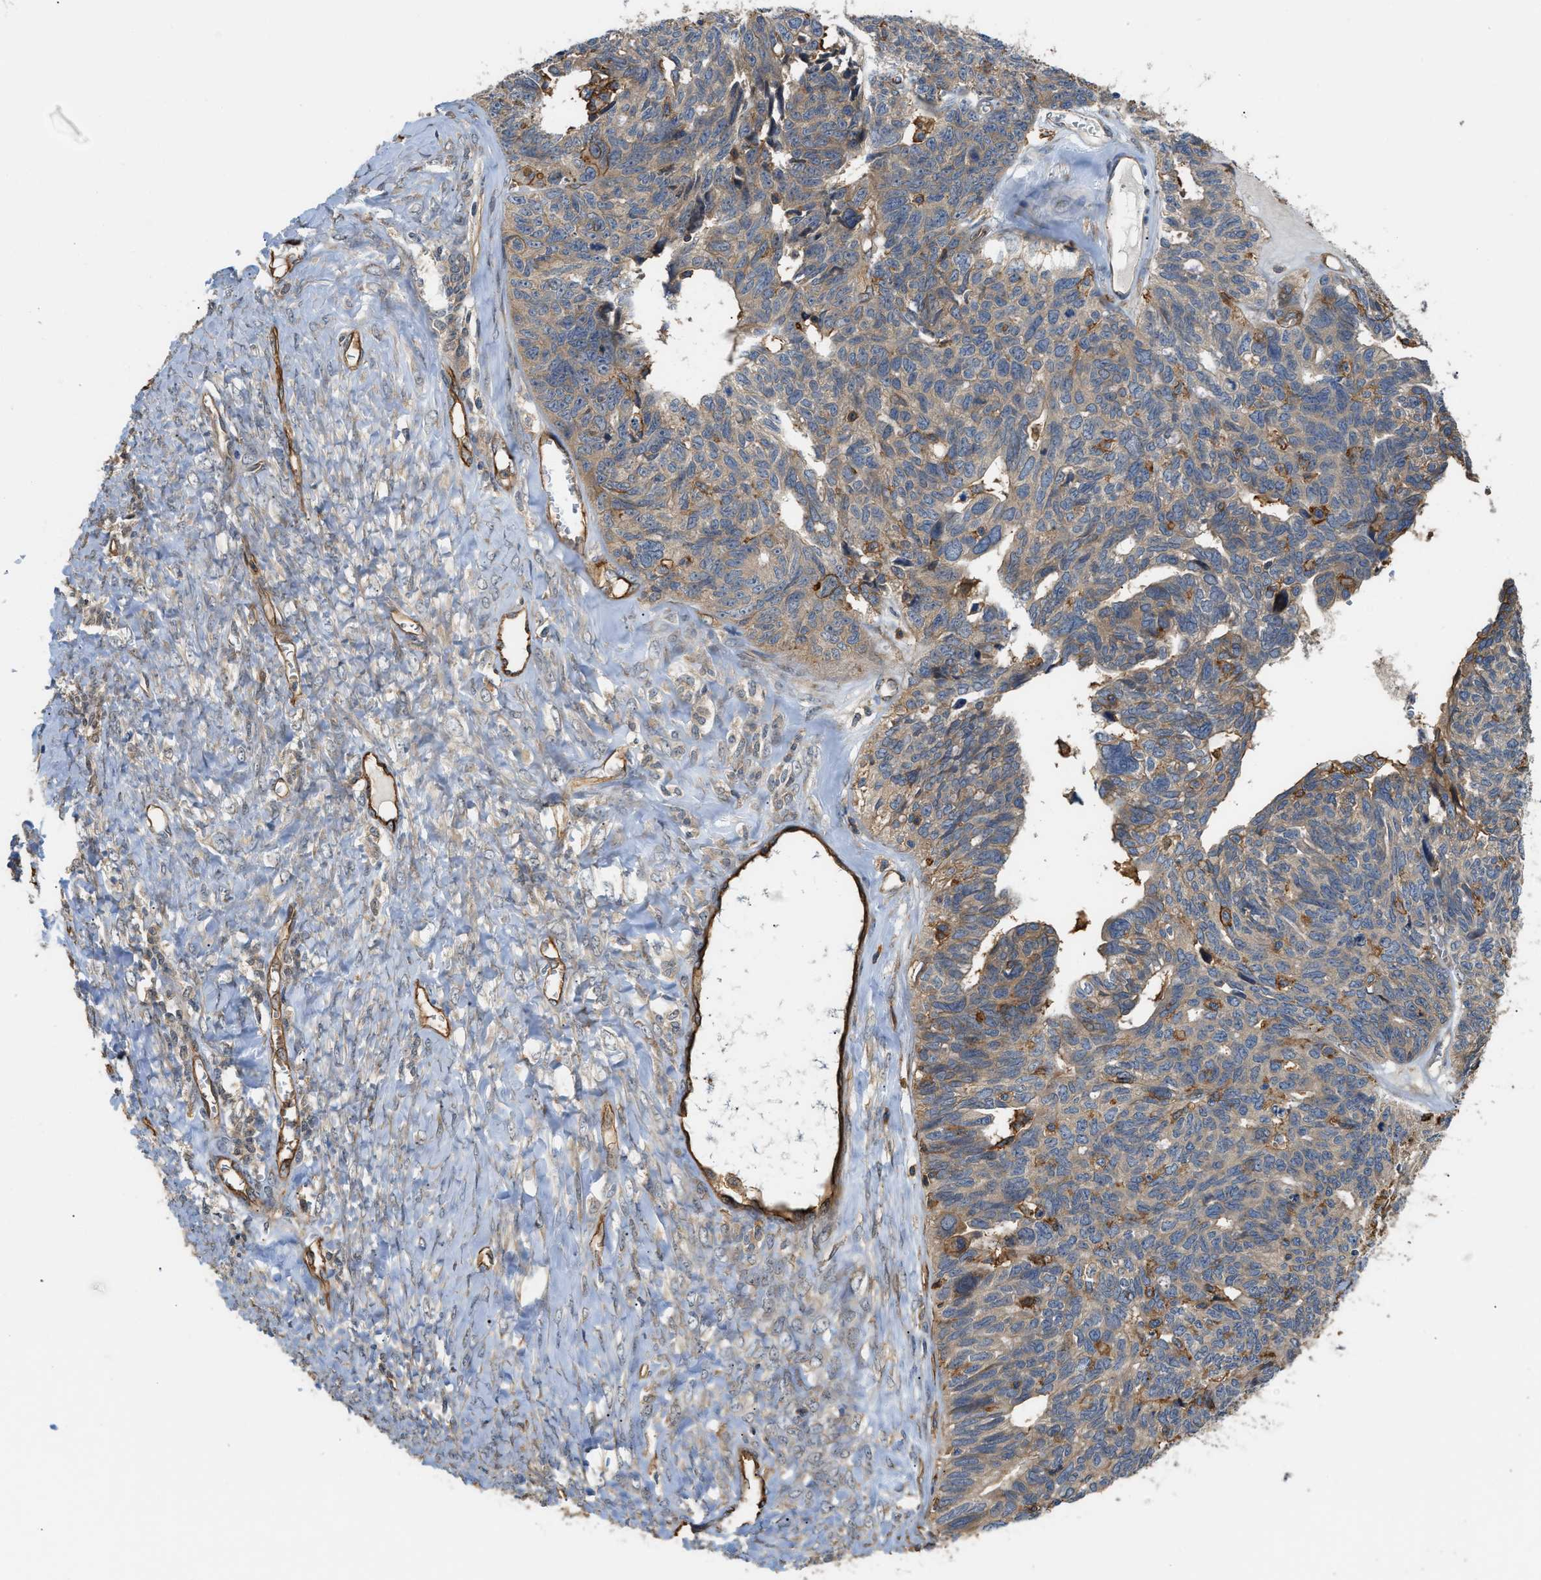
{"staining": {"intensity": "weak", "quantity": ">75%", "location": "cytoplasmic/membranous"}, "tissue": "ovarian cancer", "cell_type": "Tumor cells", "image_type": "cancer", "snomed": [{"axis": "morphology", "description": "Cystadenocarcinoma, serous, NOS"}, {"axis": "topography", "description": "Ovary"}], "caption": "IHC (DAB (3,3'-diaminobenzidine)) staining of ovarian cancer exhibits weak cytoplasmic/membranous protein staining in approximately >75% of tumor cells.", "gene": "DDHD2", "patient": {"sex": "female", "age": 79}}